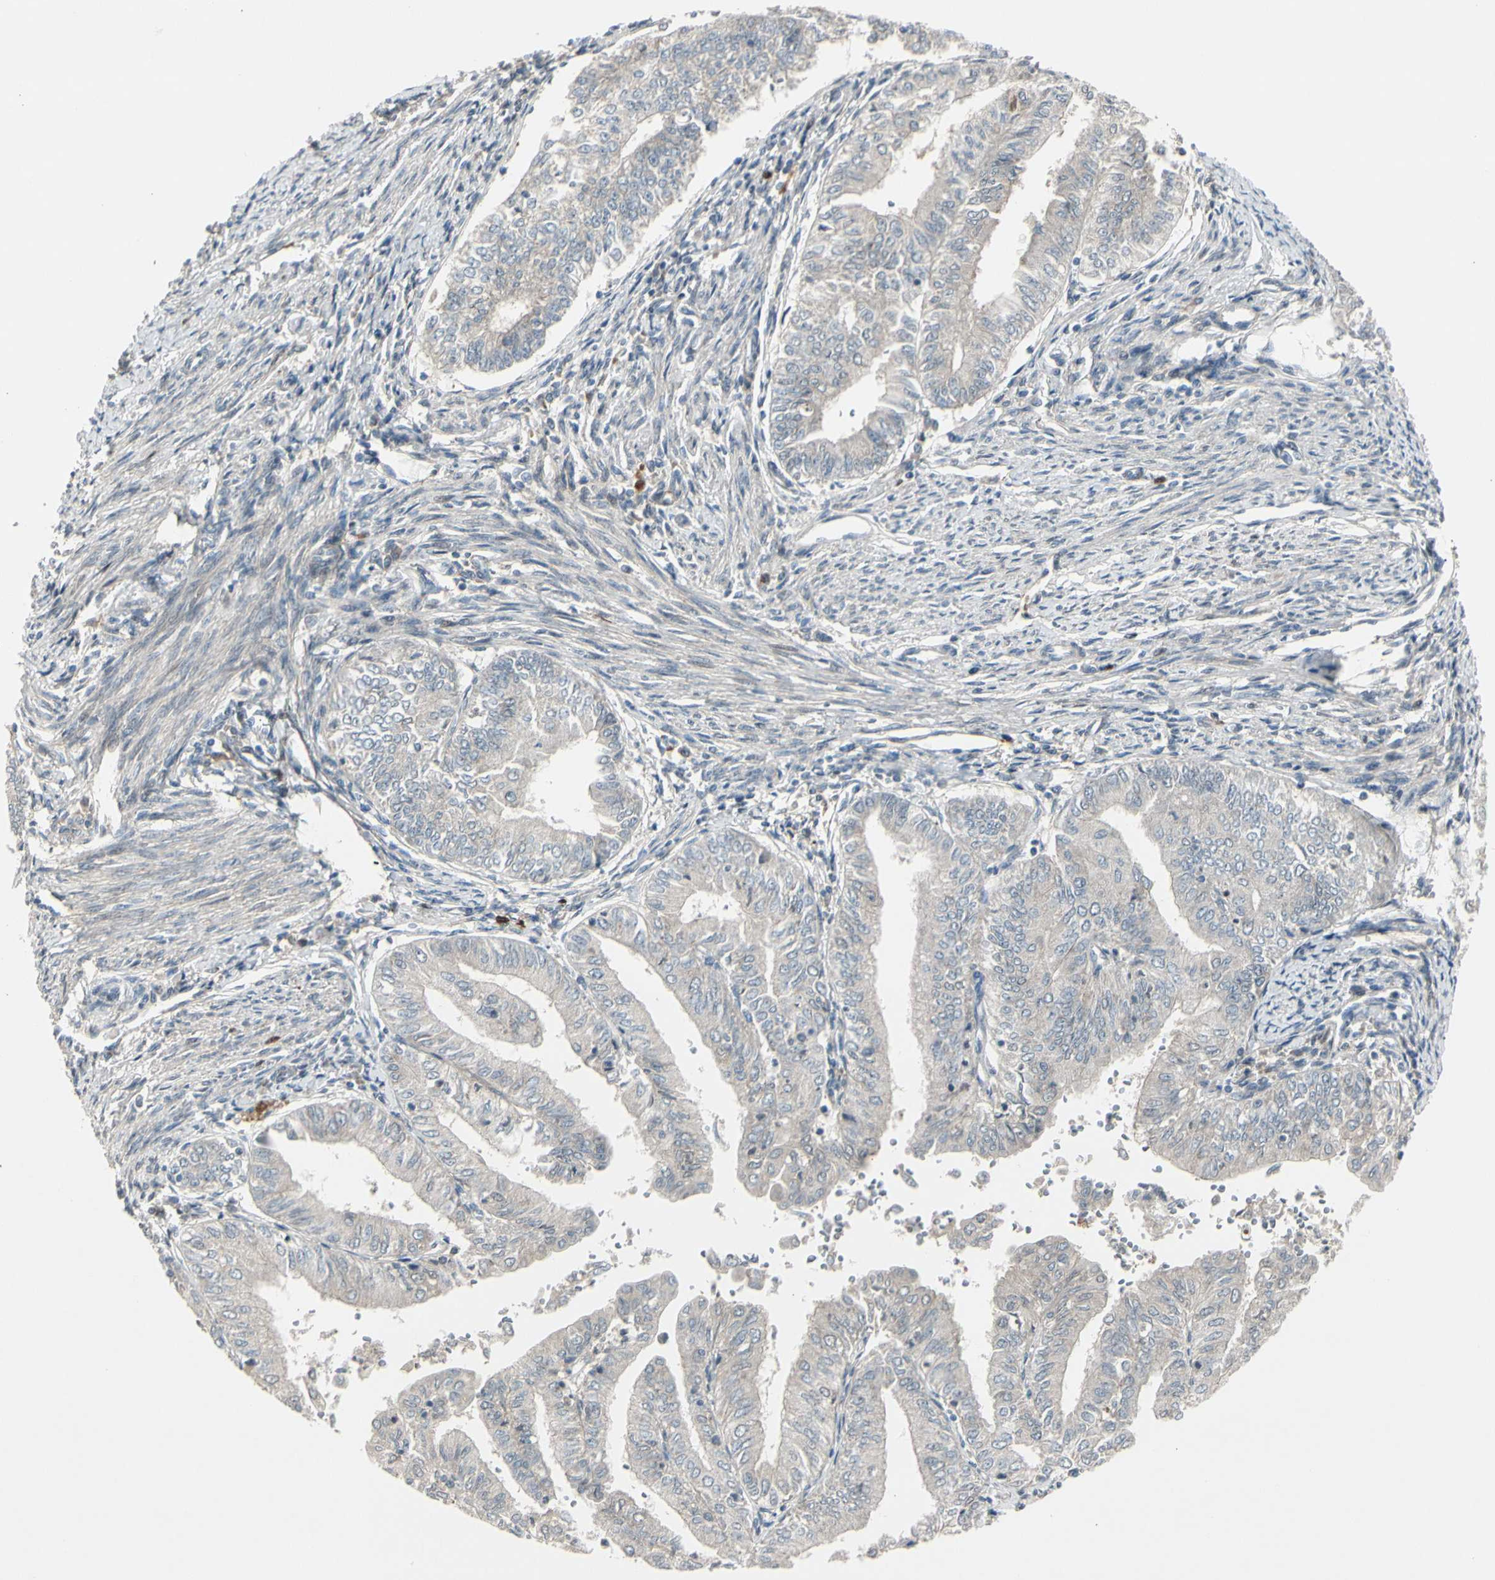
{"staining": {"intensity": "negative", "quantity": "none", "location": "none"}, "tissue": "endometrial cancer", "cell_type": "Tumor cells", "image_type": "cancer", "snomed": [{"axis": "morphology", "description": "Adenocarcinoma, NOS"}, {"axis": "topography", "description": "Endometrium"}], "caption": "An image of human adenocarcinoma (endometrial) is negative for staining in tumor cells.", "gene": "FHDC1", "patient": {"sex": "female", "age": 66}}